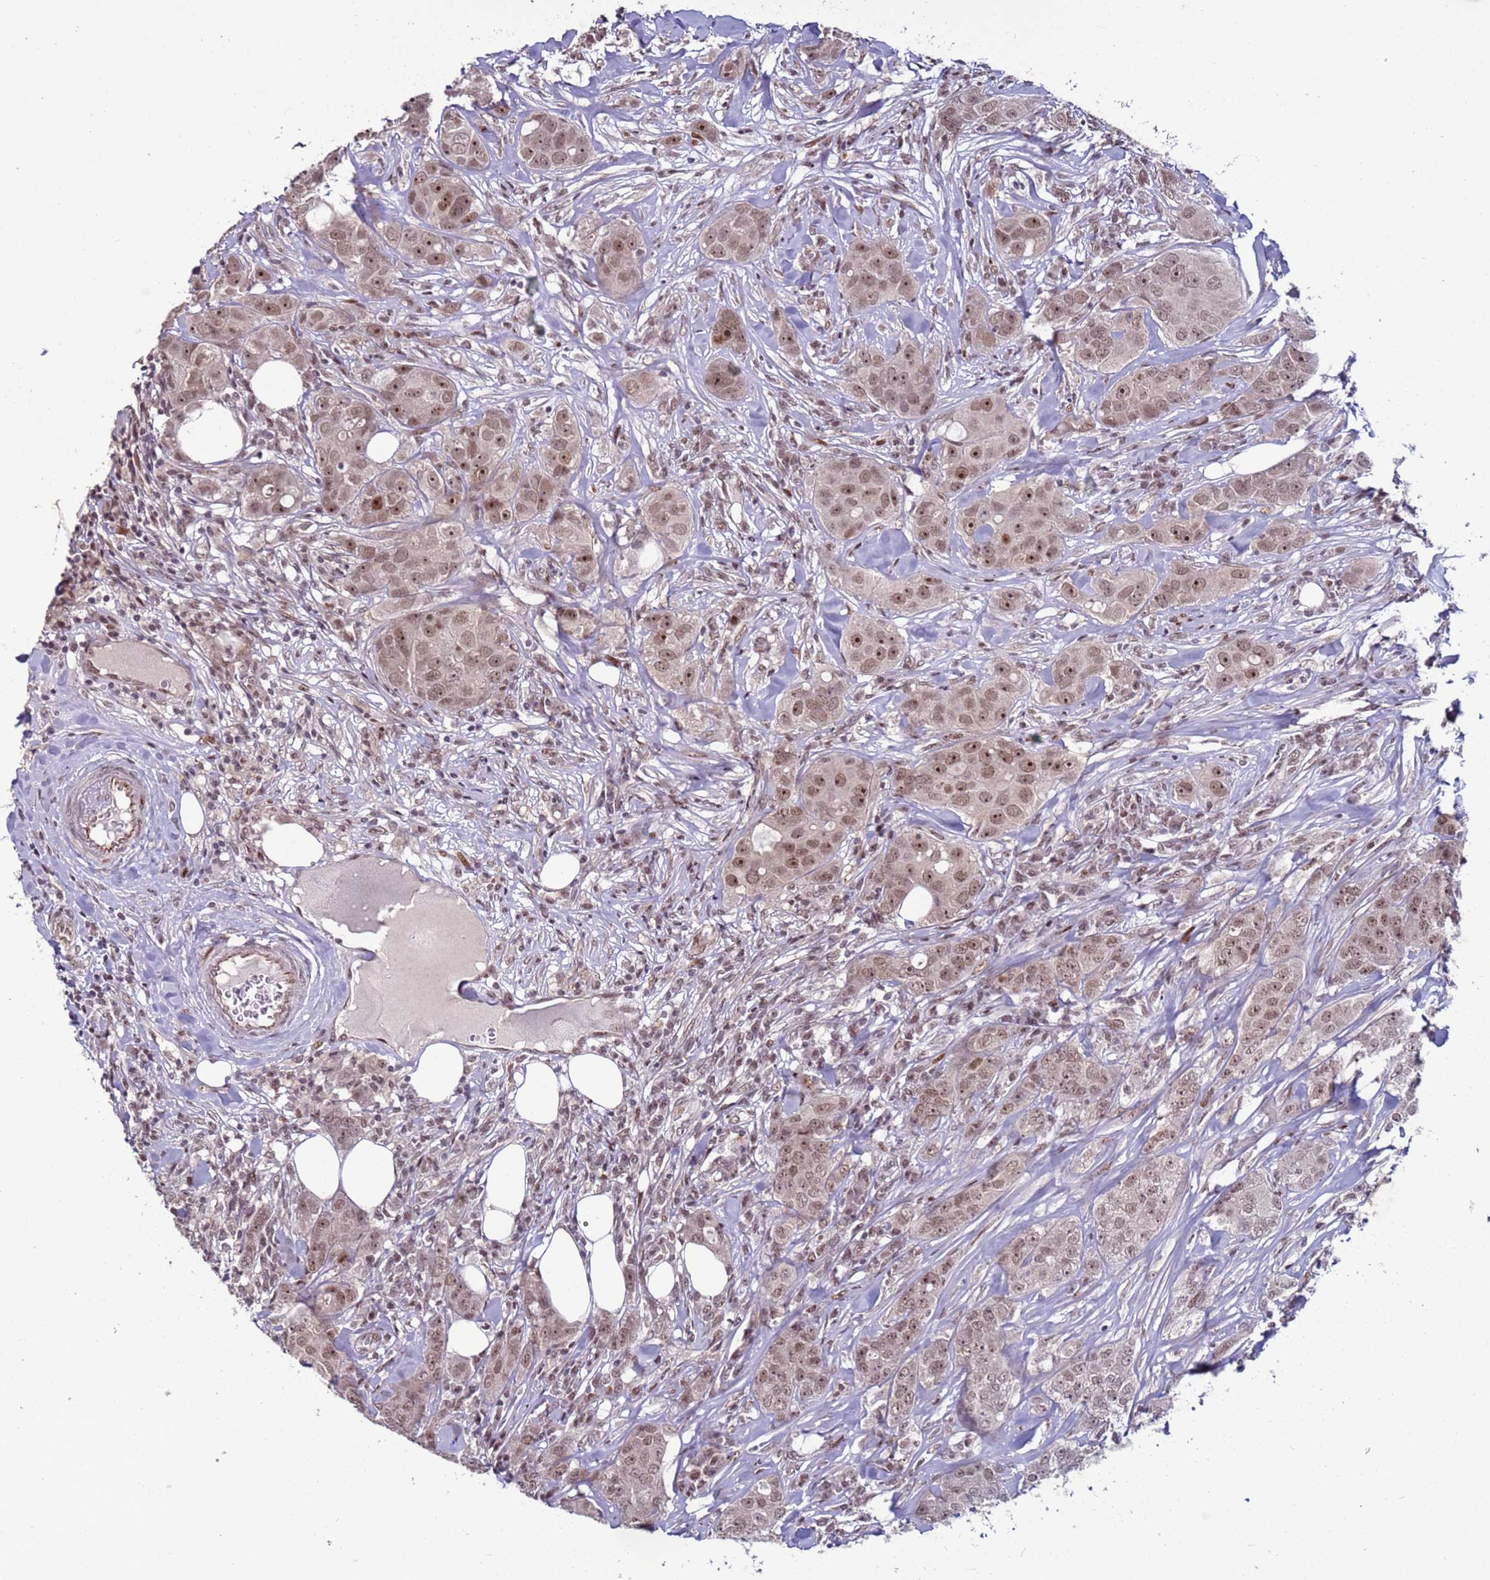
{"staining": {"intensity": "moderate", "quantity": ">75%", "location": "nuclear"}, "tissue": "breast cancer", "cell_type": "Tumor cells", "image_type": "cancer", "snomed": [{"axis": "morphology", "description": "Duct carcinoma"}, {"axis": "topography", "description": "Breast"}], "caption": "IHC histopathology image of neoplastic tissue: human breast cancer (infiltrating ductal carcinoma) stained using immunohistochemistry exhibits medium levels of moderate protein expression localized specifically in the nuclear of tumor cells, appearing as a nuclear brown color.", "gene": "SHC3", "patient": {"sex": "female", "age": 43}}